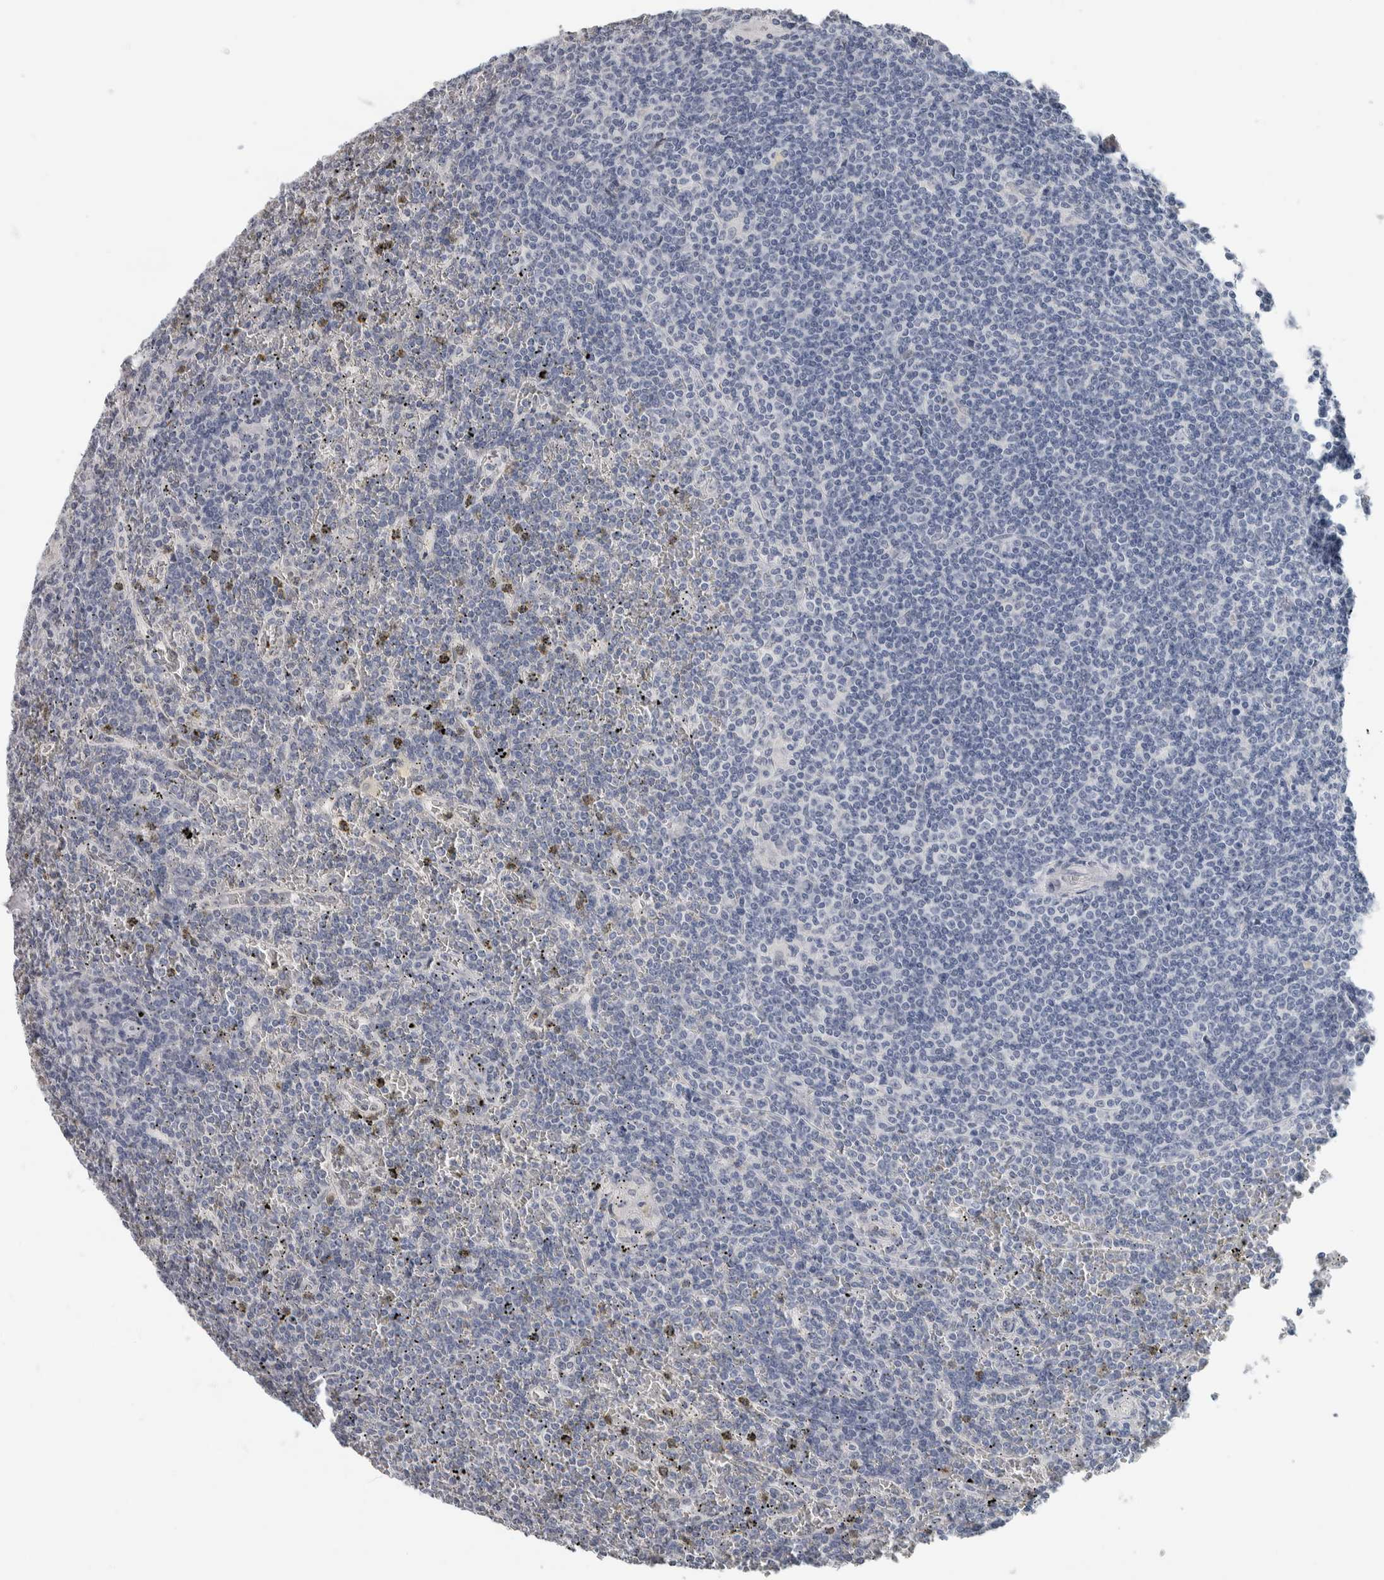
{"staining": {"intensity": "negative", "quantity": "none", "location": "none"}, "tissue": "lymphoma", "cell_type": "Tumor cells", "image_type": "cancer", "snomed": [{"axis": "morphology", "description": "Malignant lymphoma, non-Hodgkin's type, Low grade"}, {"axis": "topography", "description": "Spleen"}], "caption": "Immunohistochemistry (IHC) of lymphoma displays no positivity in tumor cells.", "gene": "NEFM", "patient": {"sex": "female", "age": 19}}